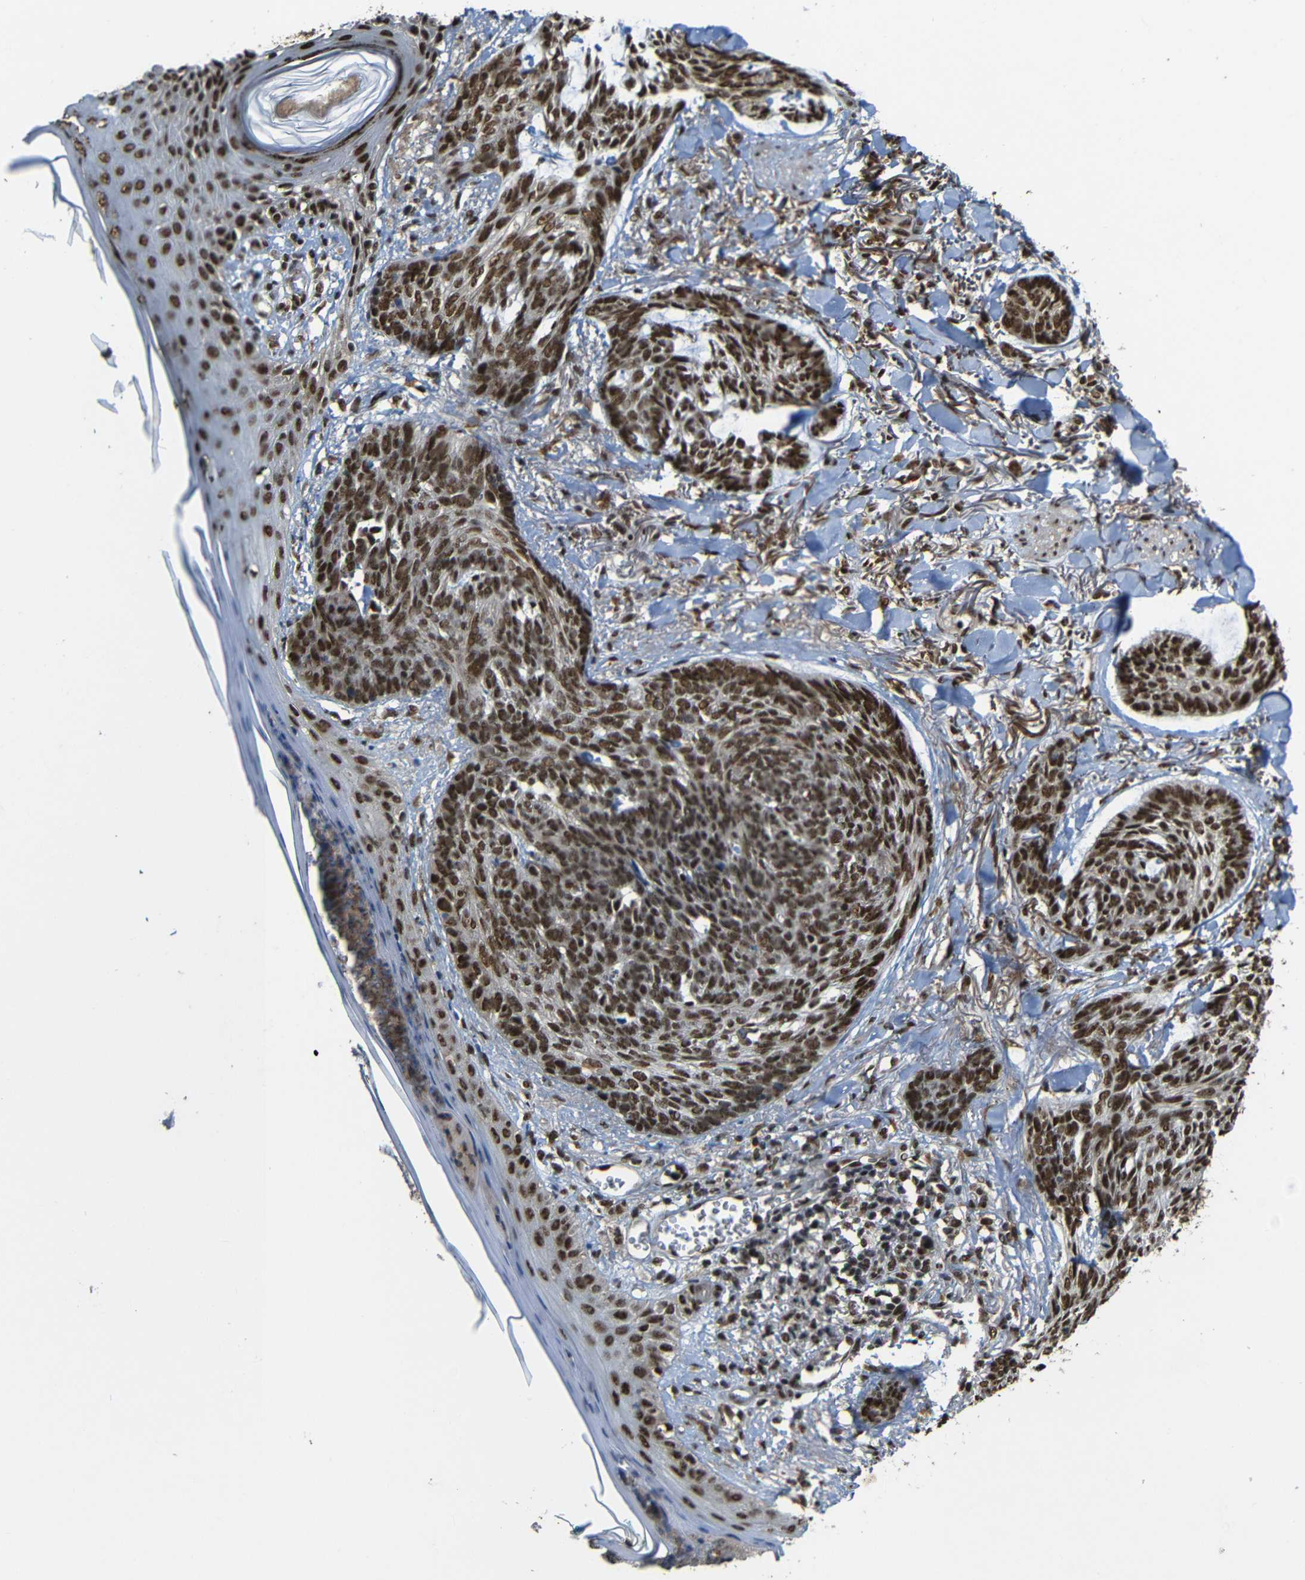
{"staining": {"intensity": "strong", "quantity": ">75%", "location": "cytoplasmic/membranous,nuclear"}, "tissue": "skin cancer", "cell_type": "Tumor cells", "image_type": "cancer", "snomed": [{"axis": "morphology", "description": "Basal cell carcinoma"}, {"axis": "topography", "description": "Skin"}], "caption": "A brown stain shows strong cytoplasmic/membranous and nuclear staining of a protein in skin basal cell carcinoma tumor cells. (Stains: DAB (3,3'-diaminobenzidine) in brown, nuclei in blue, Microscopy: brightfield microscopy at high magnification).", "gene": "TCF7L2", "patient": {"sex": "male", "age": 43}}